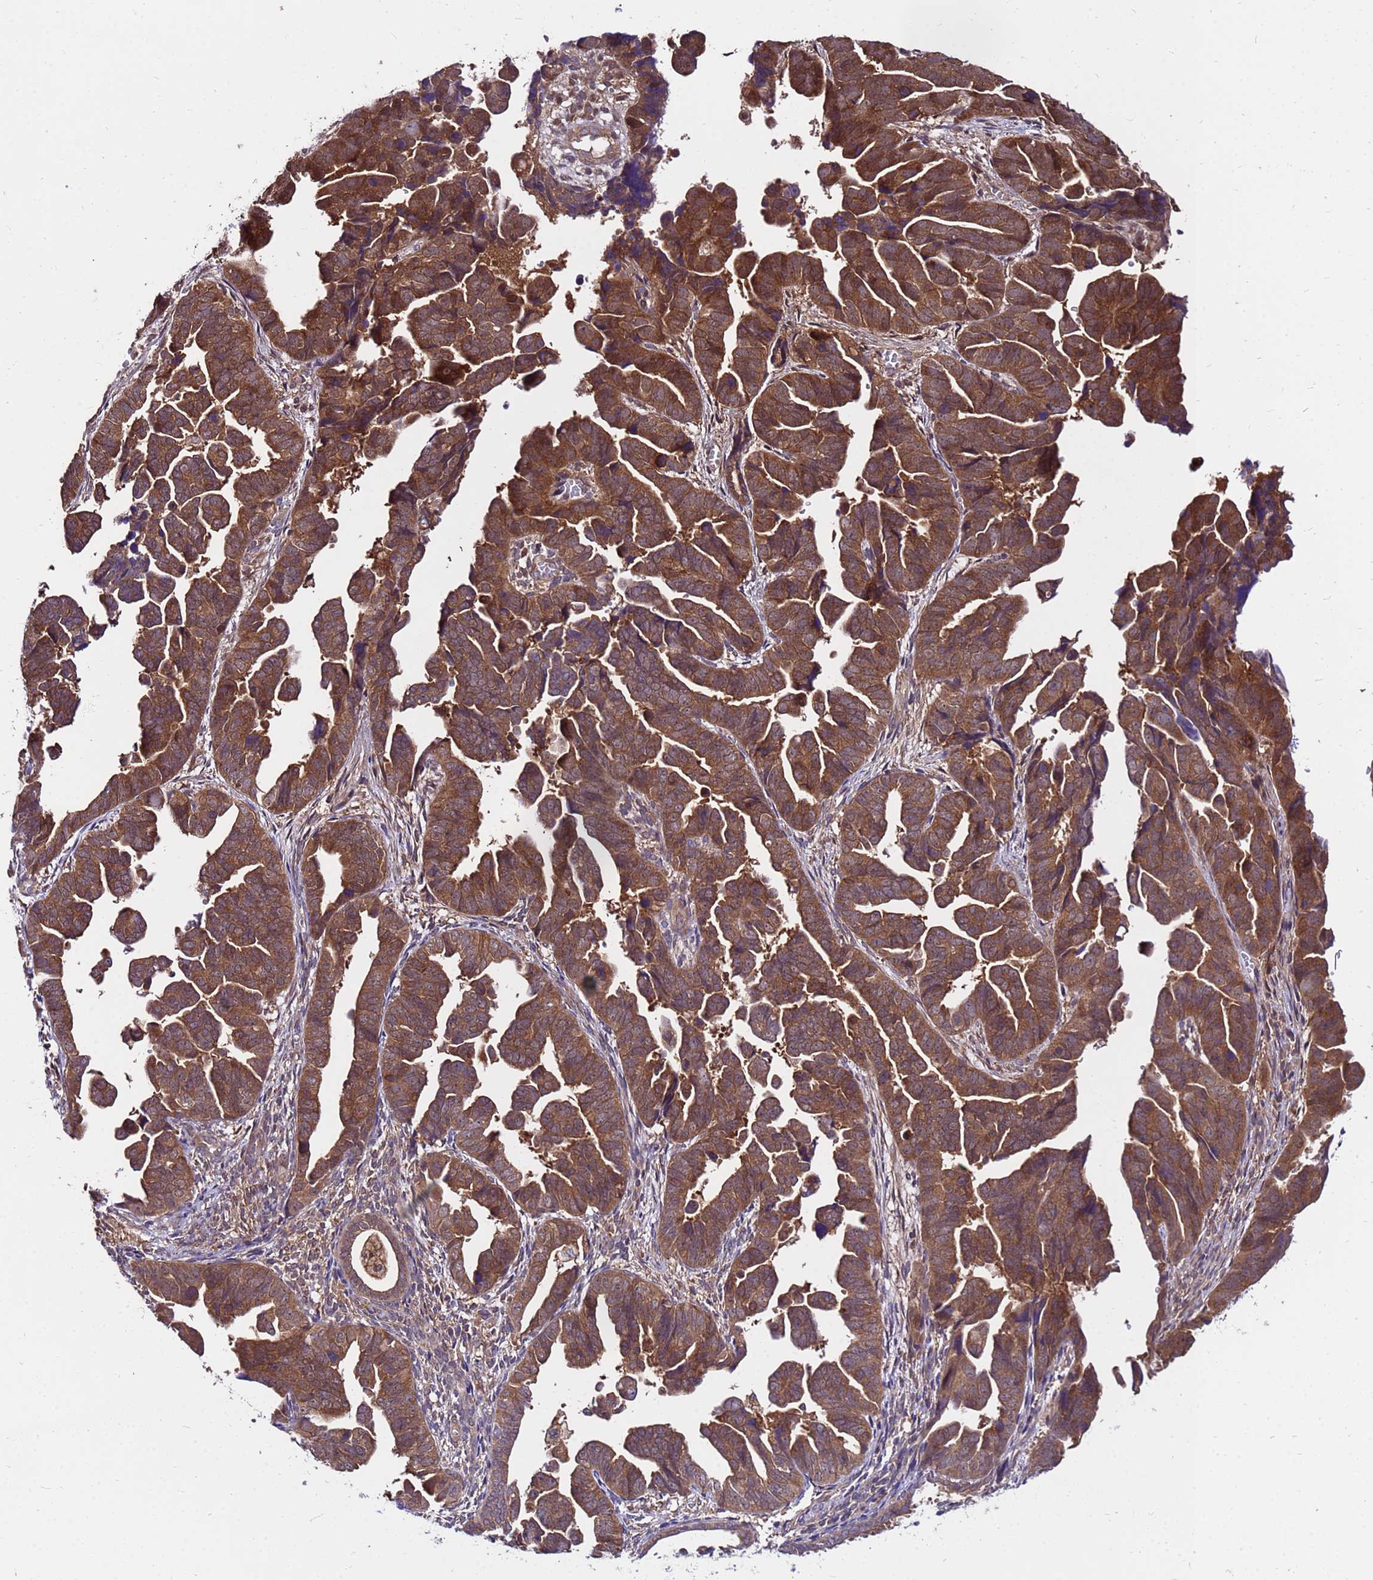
{"staining": {"intensity": "strong", "quantity": ">75%", "location": "cytoplasmic/membranous"}, "tissue": "endometrial cancer", "cell_type": "Tumor cells", "image_type": "cancer", "snomed": [{"axis": "morphology", "description": "Adenocarcinoma, NOS"}, {"axis": "topography", "description": "Endometrium"}], "caption": "Human endometrial cancer (adenocarcinoma) stained for a protein (brown) exhibits strong cytoplasmic/membranous positive staining in approximately >75% of tumor cells.", "gene": "GET3", "patient": {"sex": "female", "age": 75}}